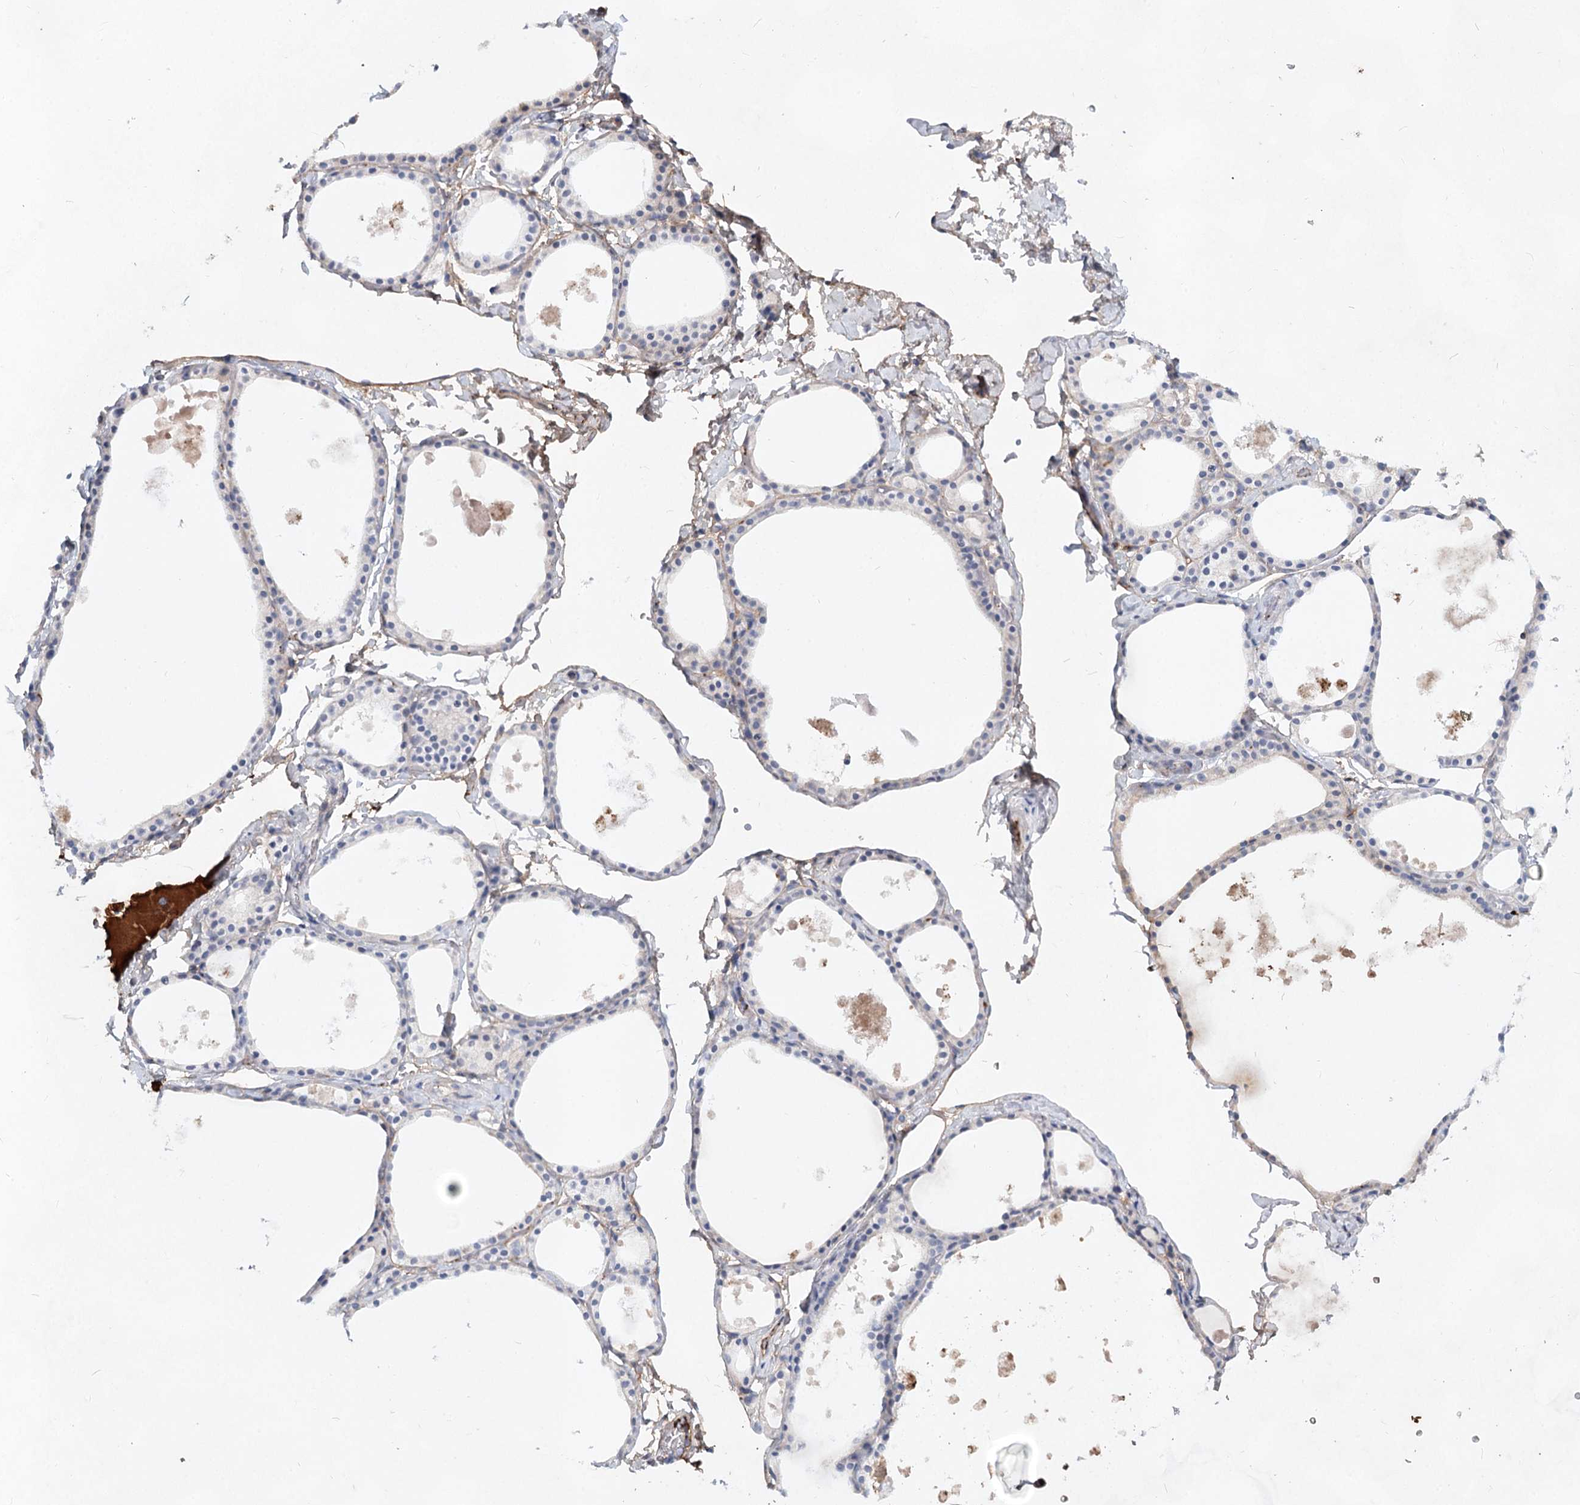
{"staining": {"intensity": "negative", "quantity": "none", "location": "none"}, "tissue": "thyroid gland", "cell_type": "Glandular cells", "image_type": "normal", "snomed": [{"axis": "morphology", "description": "Normal tissue, NOS"}, {"axis": "topography", "description": "Thyroid gland"}], "caption": "Immunohistochemistry micrograph of benign thyroid gland: thyroid gland stained with DAB exhibits no significant protein staining in glandular cells. The staining is performed using DAB (3,3'-diaminobenzidine) brown chromogen with nuclei counter-stained in using hematoxylin.", "gene": "TASOR2", "patient": {"sex": "male", "age": 56}}